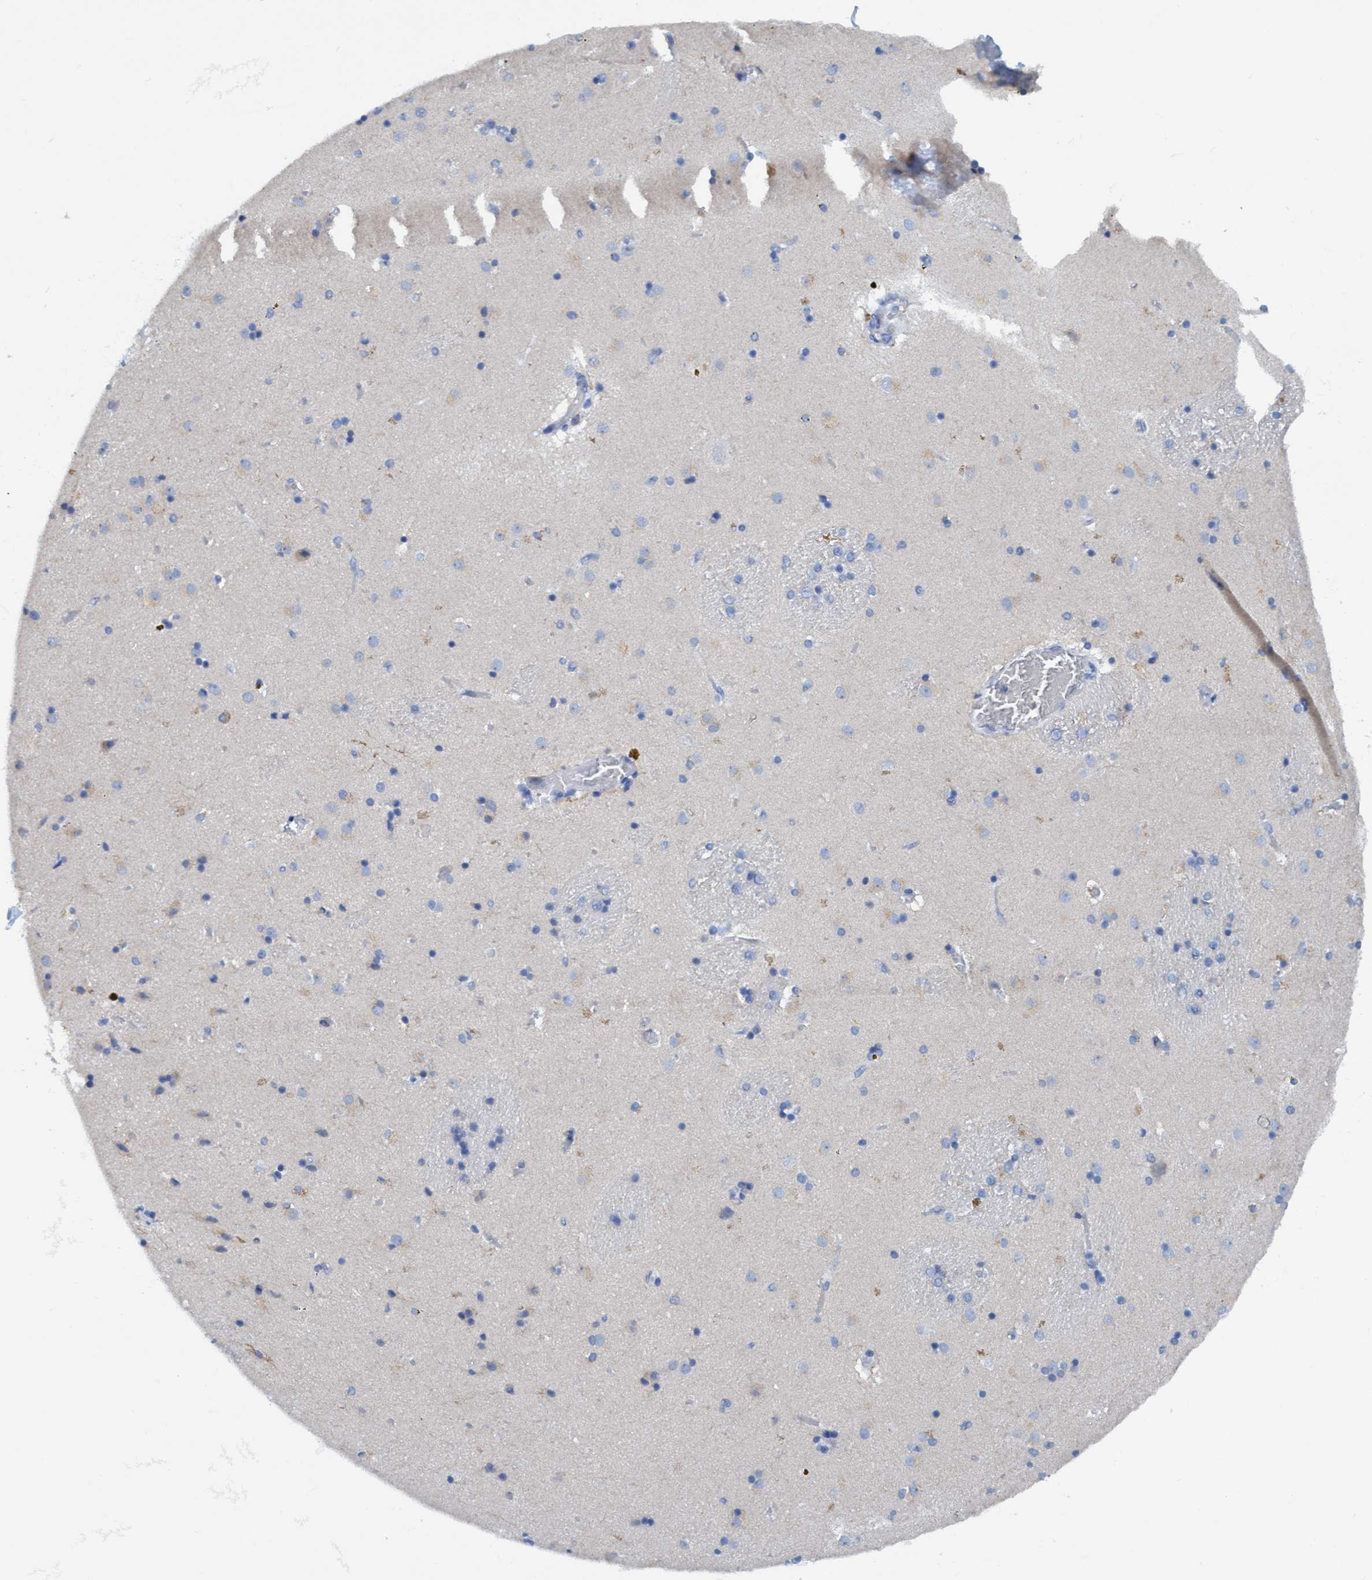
{"staining": {"intensity": "weak", "quantity": "<25%", "location": "cytoplasmic/membranous"}, "tissue": "caudate", "cell_type": "Glial cells", "image_type": "normal", "snomed": [{"axis": "morphology", "description": "Normal tissue, NOS"}, {"axis": "topography", "description": "Lateral ventricle wall"}], "caption": "DAB immunohistochemical staining of unremarkable caudate exhibits no significant positivity in glial cells. The staining is performed using DAB brown chromogen with nuclei counter-stained in using hematoxylin.", "gene": "DNAI1", "patient": {"sex": "male", "age": 70}}